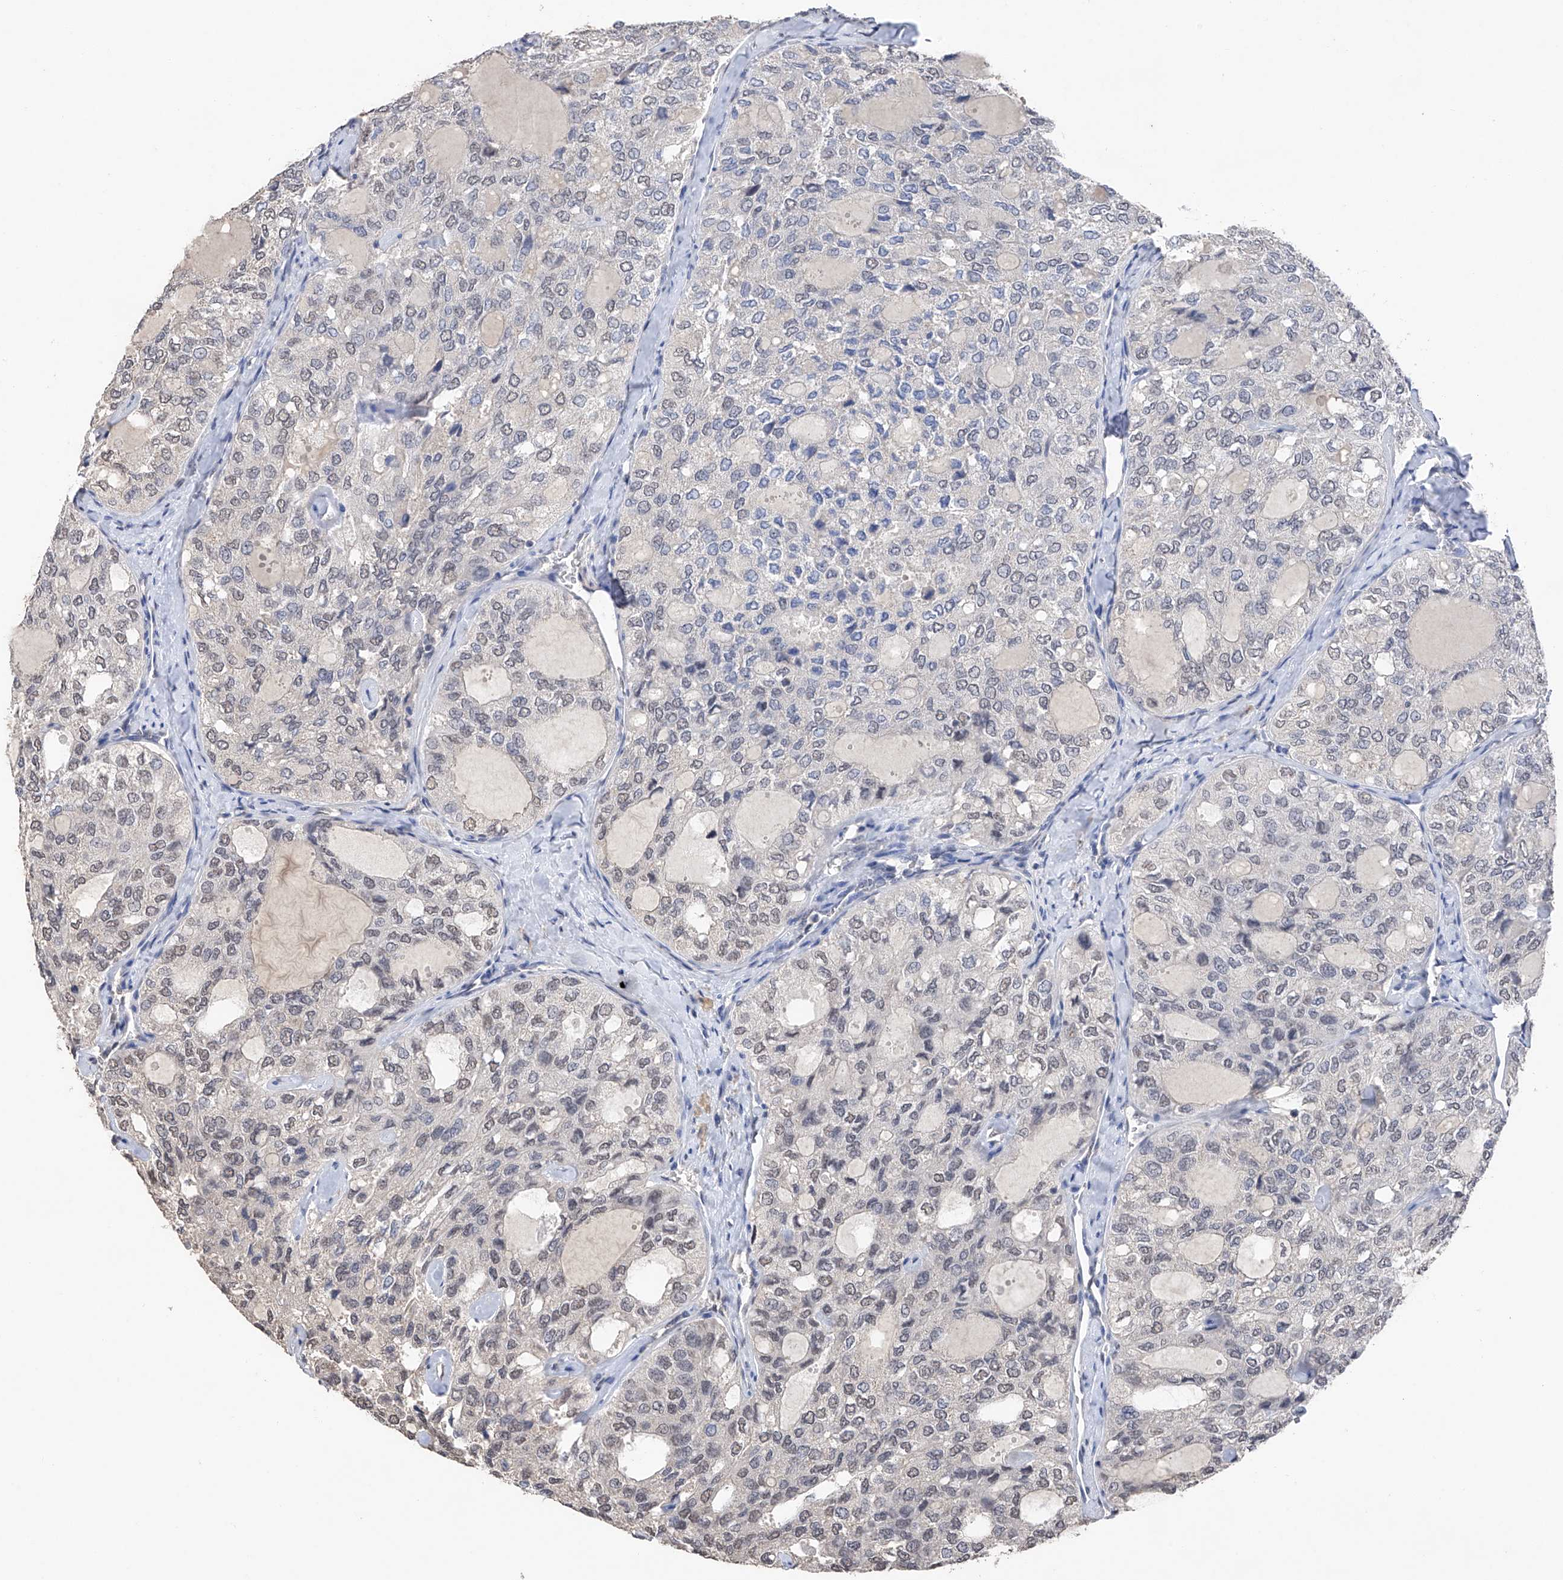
{"staining": {"intensity": "negative", "quantity": "none", "location": "none"}, "tissue": "thyroid cancer", "cell_type": "Tumor cells", "image_type": "cancer", "snomed": [{"axis": "morphology", "description": "Follicular adenoma carcinoma, NOS"}, {"axis": "topography", "description": "Thyroid gland"}], "caption": "DAB immunohistochemical staining of thyroid follicular adenoma carcinoma displays no significant staining in tumor cells.", "gene": "DMAP1", "patient": {"sex": "male", "age": 75}}